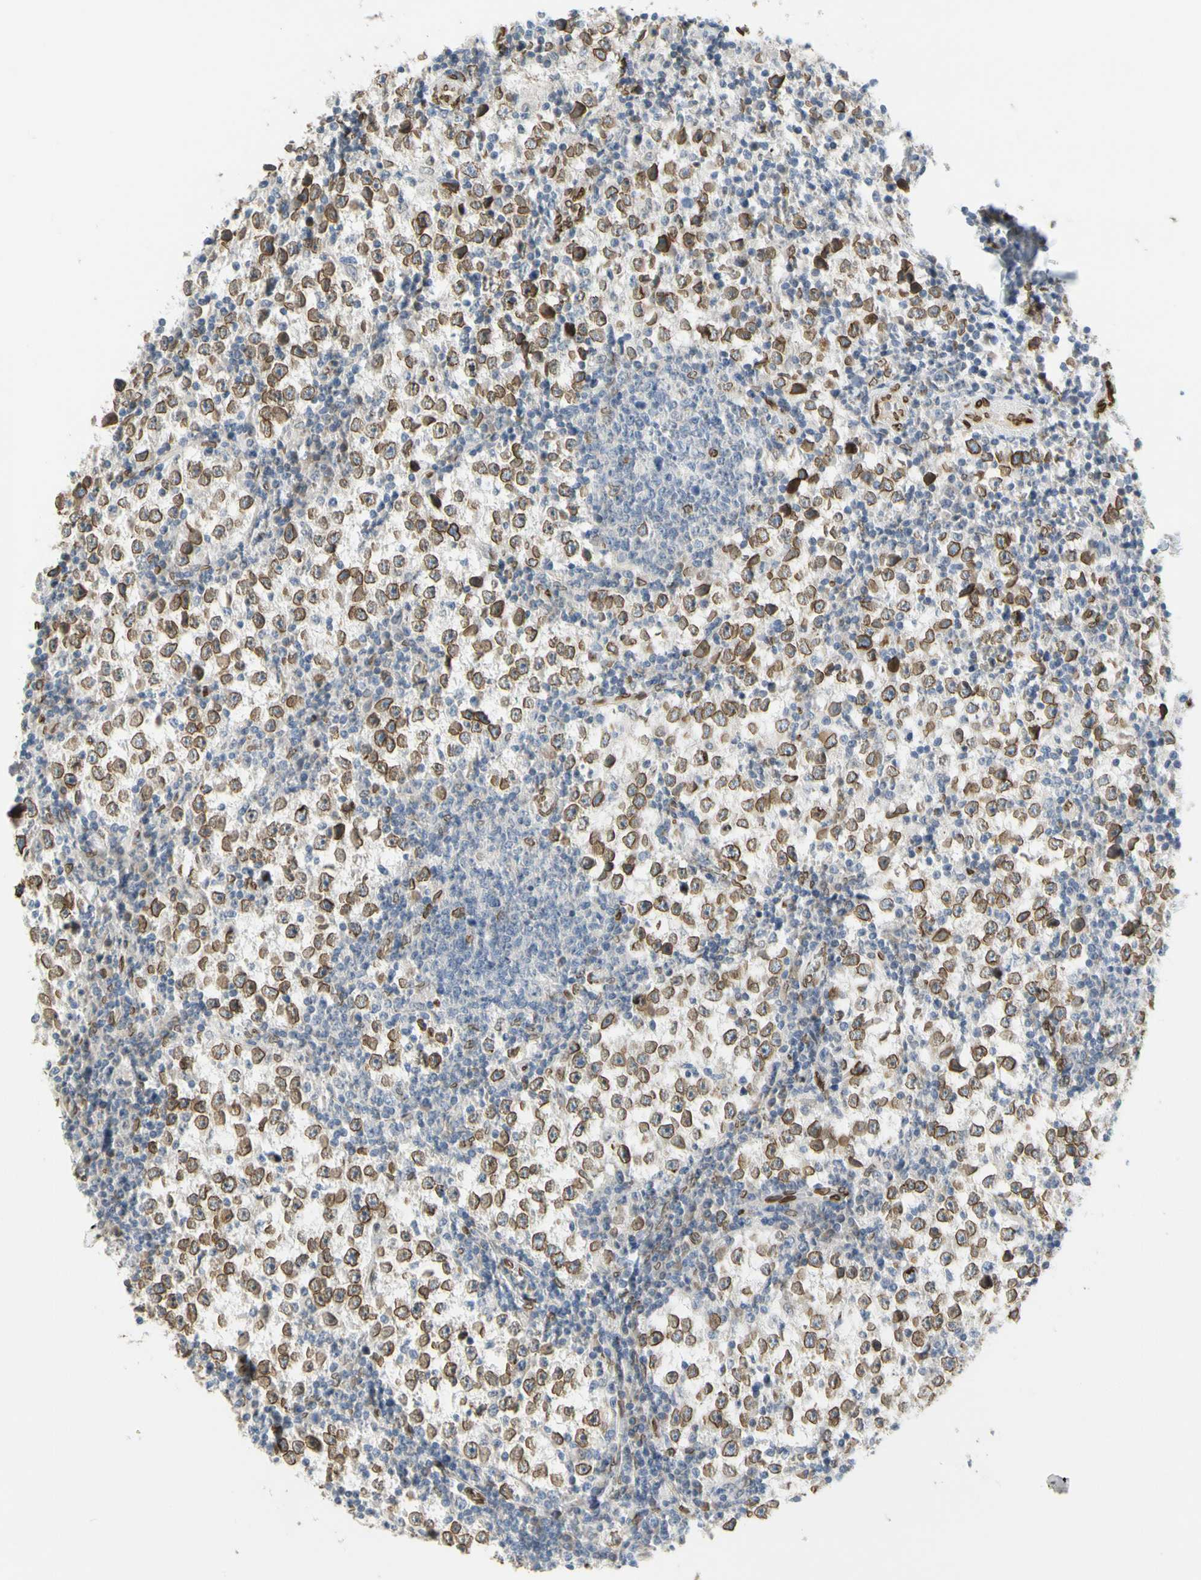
{"staining": {"intensity": "moderate", "quantity": ">75%", "location": "cytoplasmic/membranous,nuclear"}, "tissue": "testis cancer", "cell_type": "Tumor cells", "image_type": "cancer", "snomed": [{"axis": "morphology", "description": "Seminoma, NOS"}, {"axis": "topography", "description": "Testis"}], "caption": "Human testis cancer (seminoma) stained for a protein (brown) reveals moderate cytoplasmic/membranous and nuclear positive expression in approximately >75% of tumor cells.", "gene": "SUN1", "patient": {"sex": "male", "age": 65}}